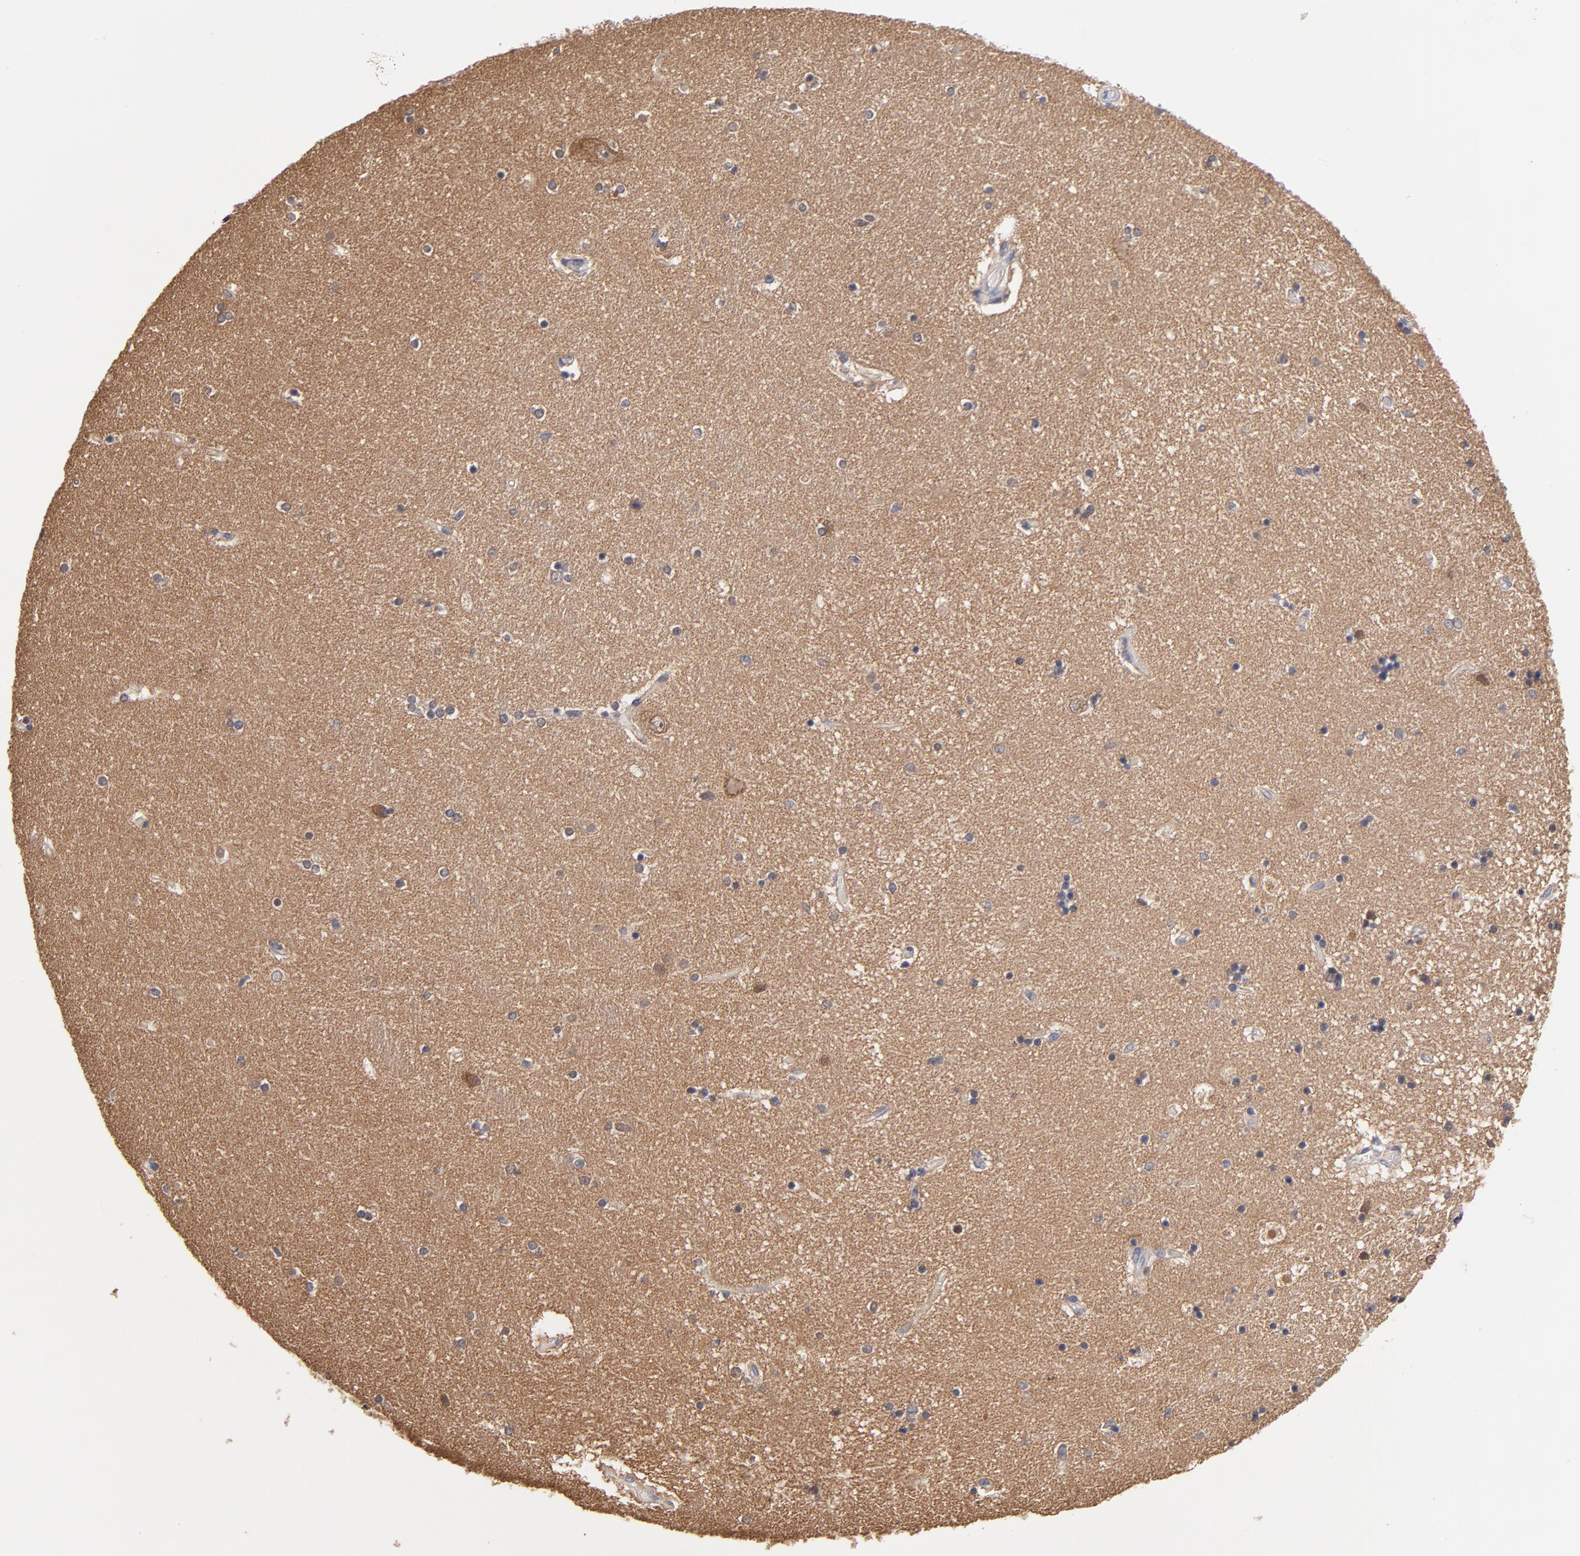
{"staining": {"intensity": "negative", "quantity": "none", "location": "none"}, "tissue": "hippocampus", "cell_type": "Glial cells", "image_type": "normal", "snomed": [{"axis": "morphology", "description": "Normal tissue, NOS"}, {"axis": "topography", "description": "Hippocampus"}], "caption": "Hippocampus was stained to show a protein in brown. There is no significant positivity in glial cells. The staining was performed using DAB to visualize the protein expression in brown, while the nuclei were stained in blue with hematoxylin (Magnification: 20x).", "gene": "PCMT1", "patient": {"sex": "female", "age": 54}}